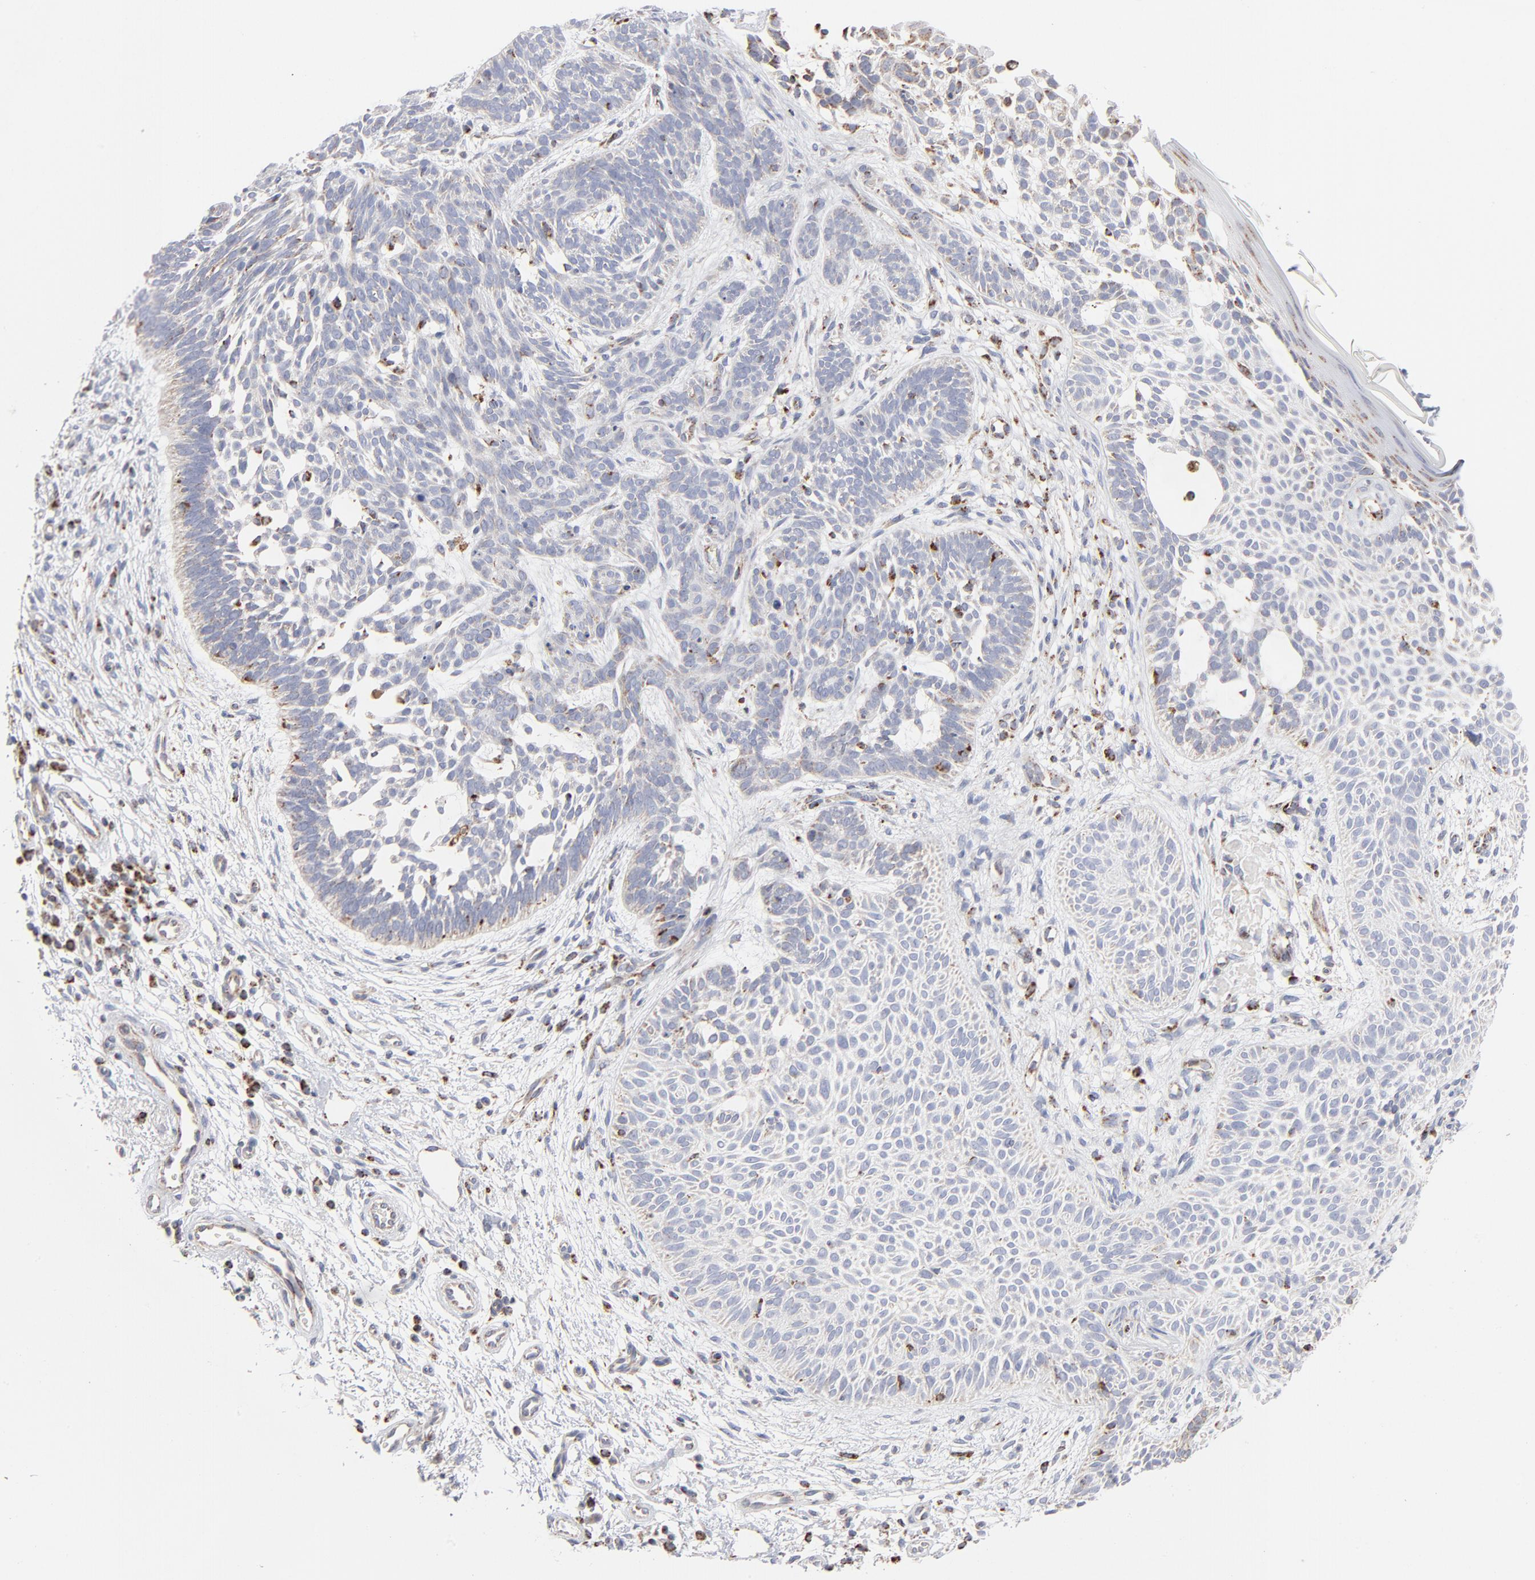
{"staining": {"intensity": "moderate", "quantity": "<25%", "location": "cytoplasmic/membranous"}, "tissue": "skin cancer", "cell_type": "Tumor cells", "image_type": "cancer", "snomed": [{"axis": "morphology", "description": "Normal tissue, NOS"}, {"axis": "morphology", "description": "Basal cell carcinoma"}, {"axis": "topography", "description": "Skin"}], "caption": "Moderate cytoplasmic/membranous positivity is appreciated in about <25% of tumor cells in skin cancer.", "gene": "ASB3", "patient": {"sex": "female", "age": 69}}